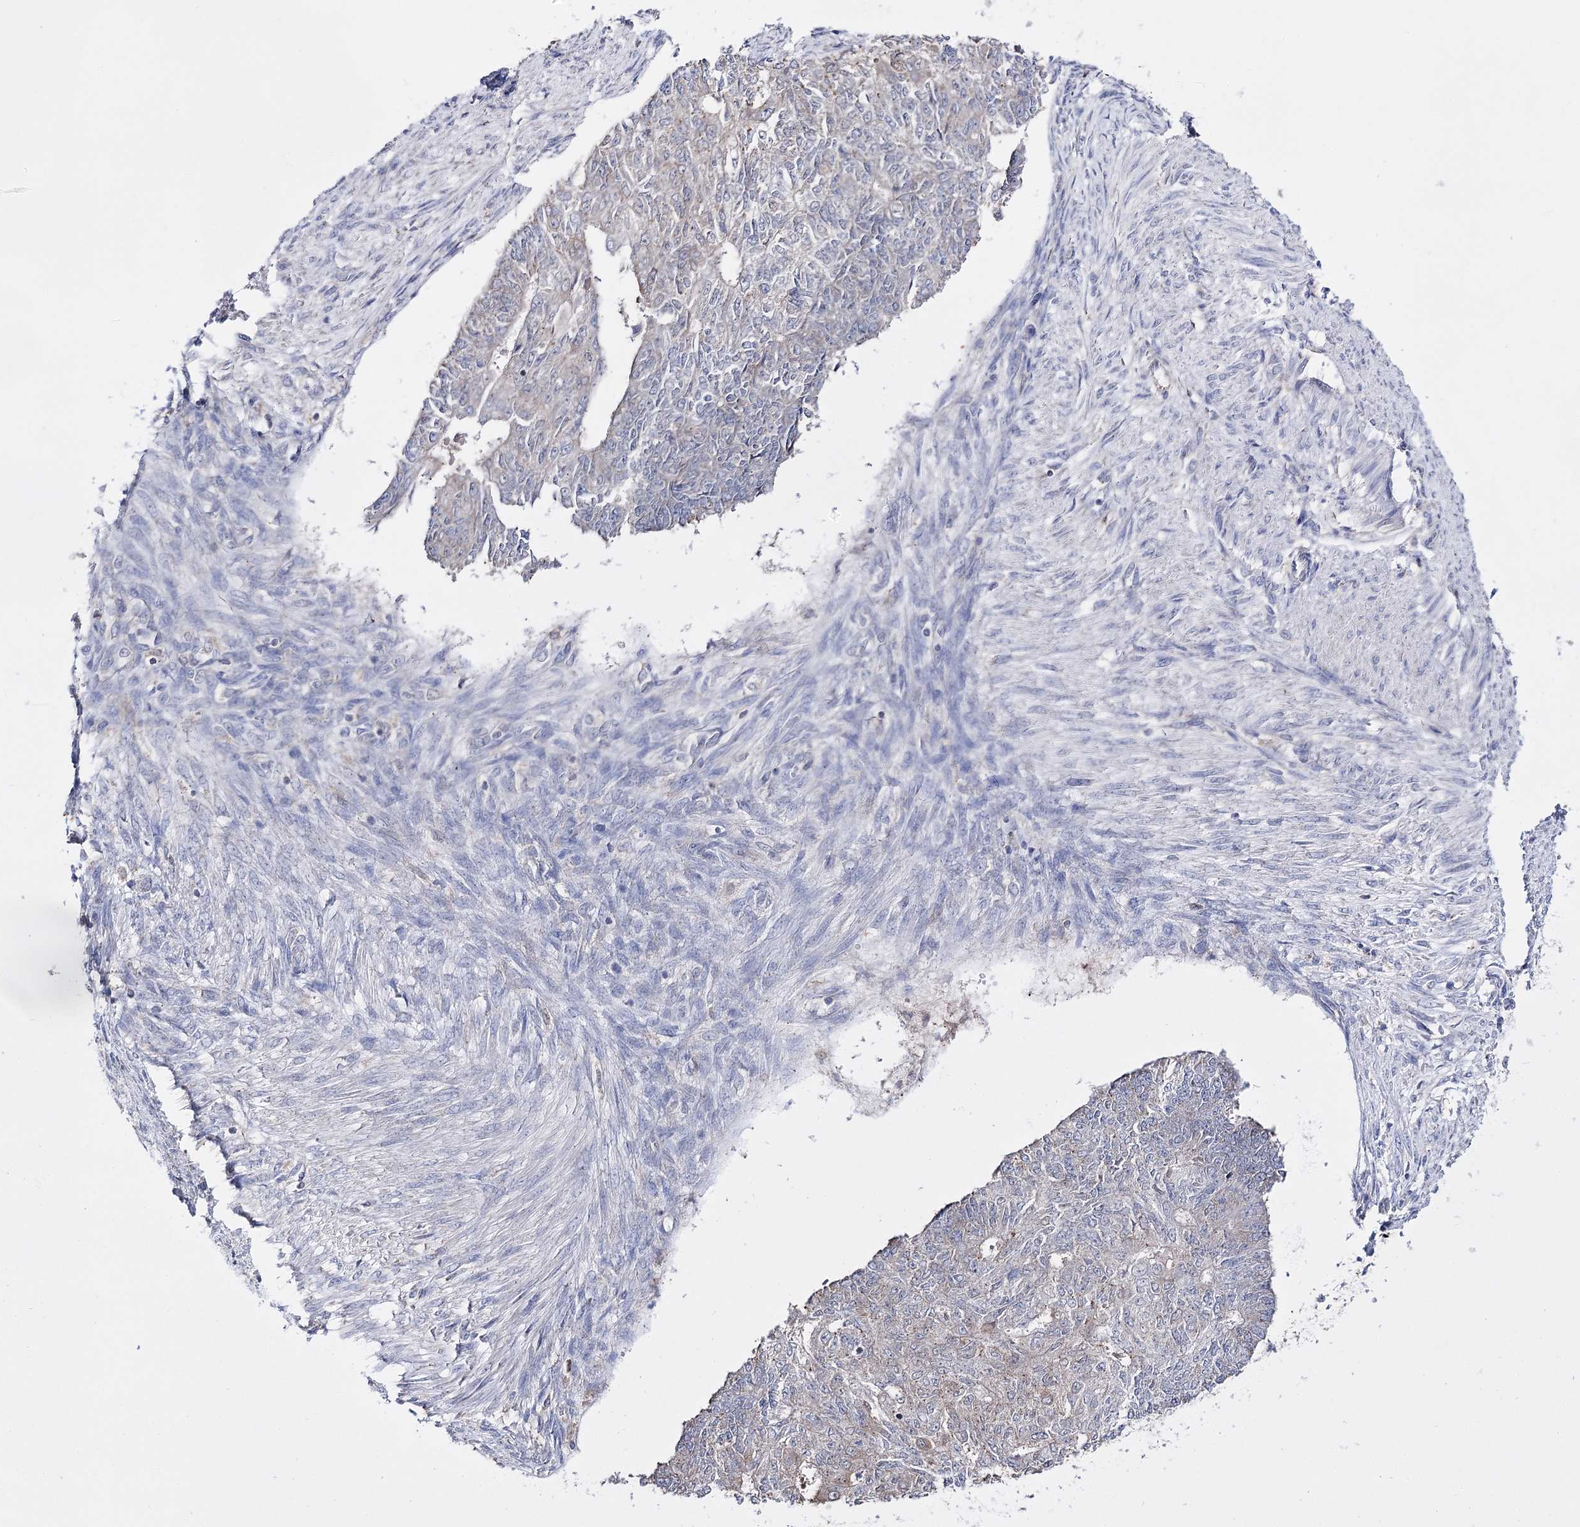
{"staining": {"intensity": "weak", "quantity": "<25%", "location": "cytoplasmic/membranous"}, "tissue": "endometrial cancer", "cell_type": "Tumor cells", "image_type": "cancer", "snomed": [{"axis": "morphology", "description": "Adenocarcinoma, NOS"}, {"axis": "topography", "description": "Endometrium"}], "caption": "The immunohistochemistry histopathology image has no significant expression in tumor cells of endometrial adenocarcinoma tissue.", "gene": "PTER", "patient": {"sex": "female", "age": 32}}